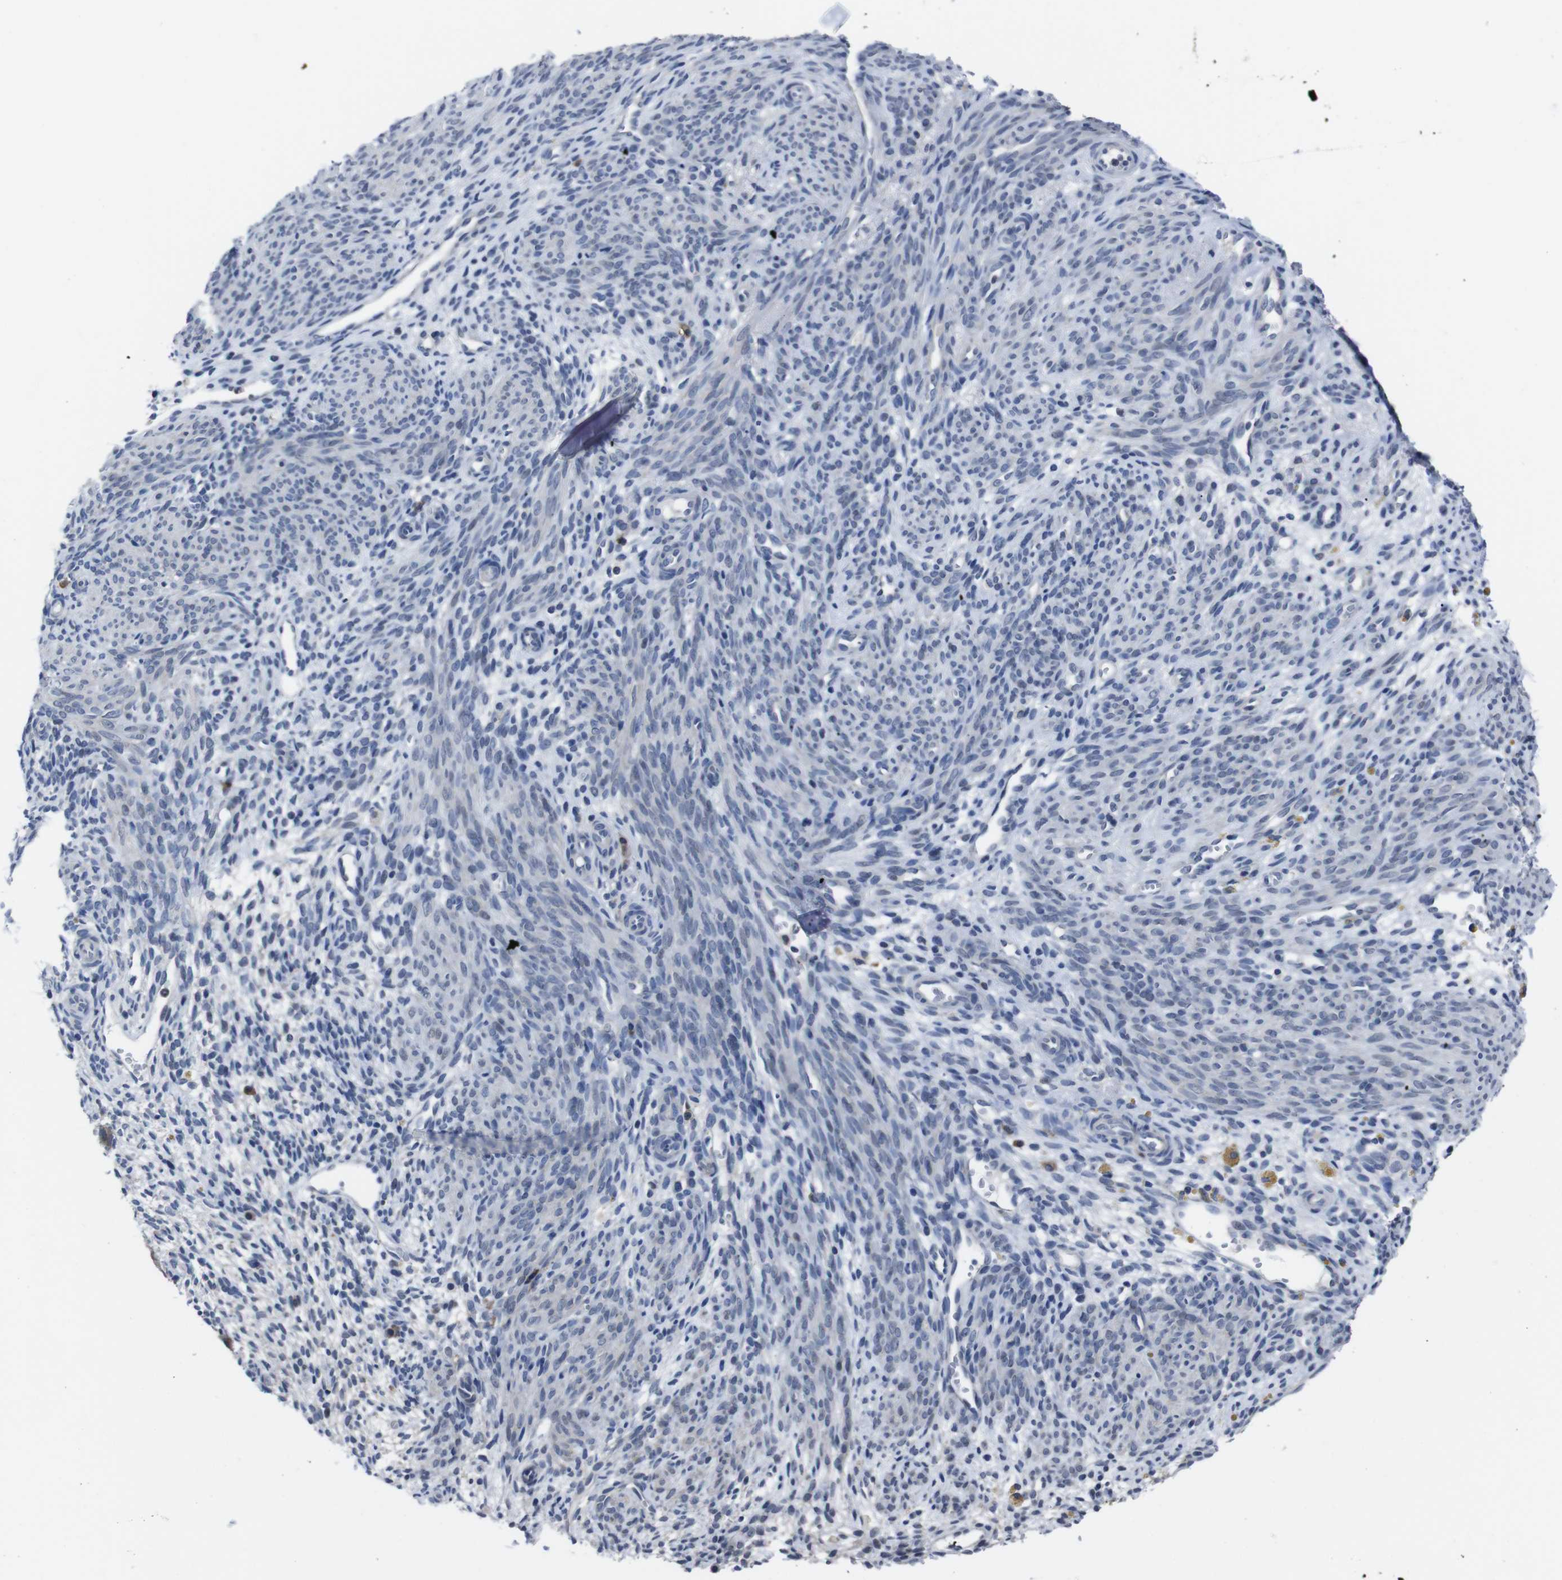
{"staining": {"intensity": "weak", "quantity": "<25%", "location": "cytoplasmic/membranous"}, "tissue": "endometrium", "cell_type": "Cells in endometrial stroma", "image_type": "normal", "snomed": [{"axis": "morphology", "description": "Normal tissue, NOS"}, {"axis": "morphology", "description": "Adenocarcinoma, NOS"}, {"axis": "topography", "description": "Endometrium"}, {"axis": "topography", "description": "Ovary"}], "caption": "Immunohistochemistry (IHC) image of unremarkable endometrium: endometrium stained with DAB (3,3'-diaminobenzidine) demonstrates no significant protein staining in cells in endometrial stroma. The staining was performed using DAB to visualize the protein expression in brown, while the nuclei were stained in blue with hematoxylin (Magnification: 20x).", "gene": "SEMA4B", "patient": {"sex": "female", "age": 68}}